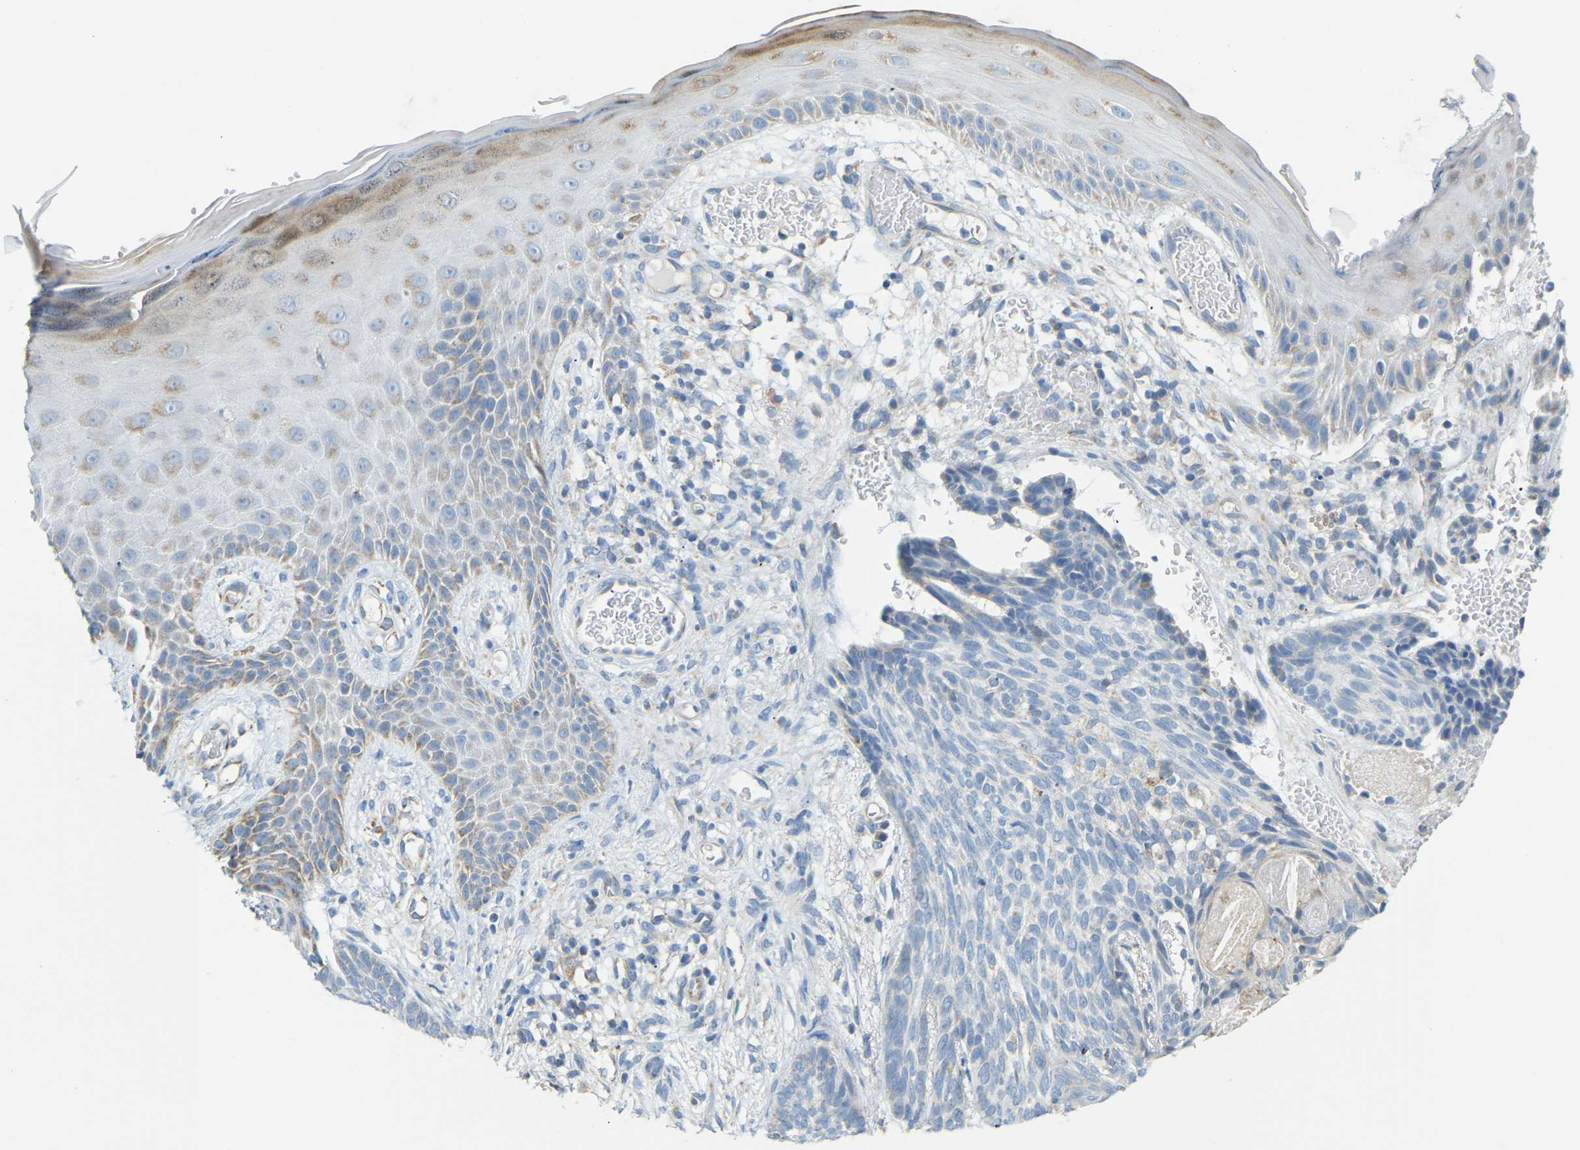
{"staining": {"intensity": "negative", "quantity": "none", "location": "none"}, "tissue": "skin cancer", "cell_type": "Tumor cells", "image_type": "cancer", "snomed": [{"axis": "morphology", "description": "Basal cell carcinoma"}, {"axis": "topography", "description": "Skin"}], "caption": "IHC of skin cancer (basal cell carcinoma) shows no expression in tumor cells.", "gene": "GDA", "patient": {"sex": "female", "age": 59}}